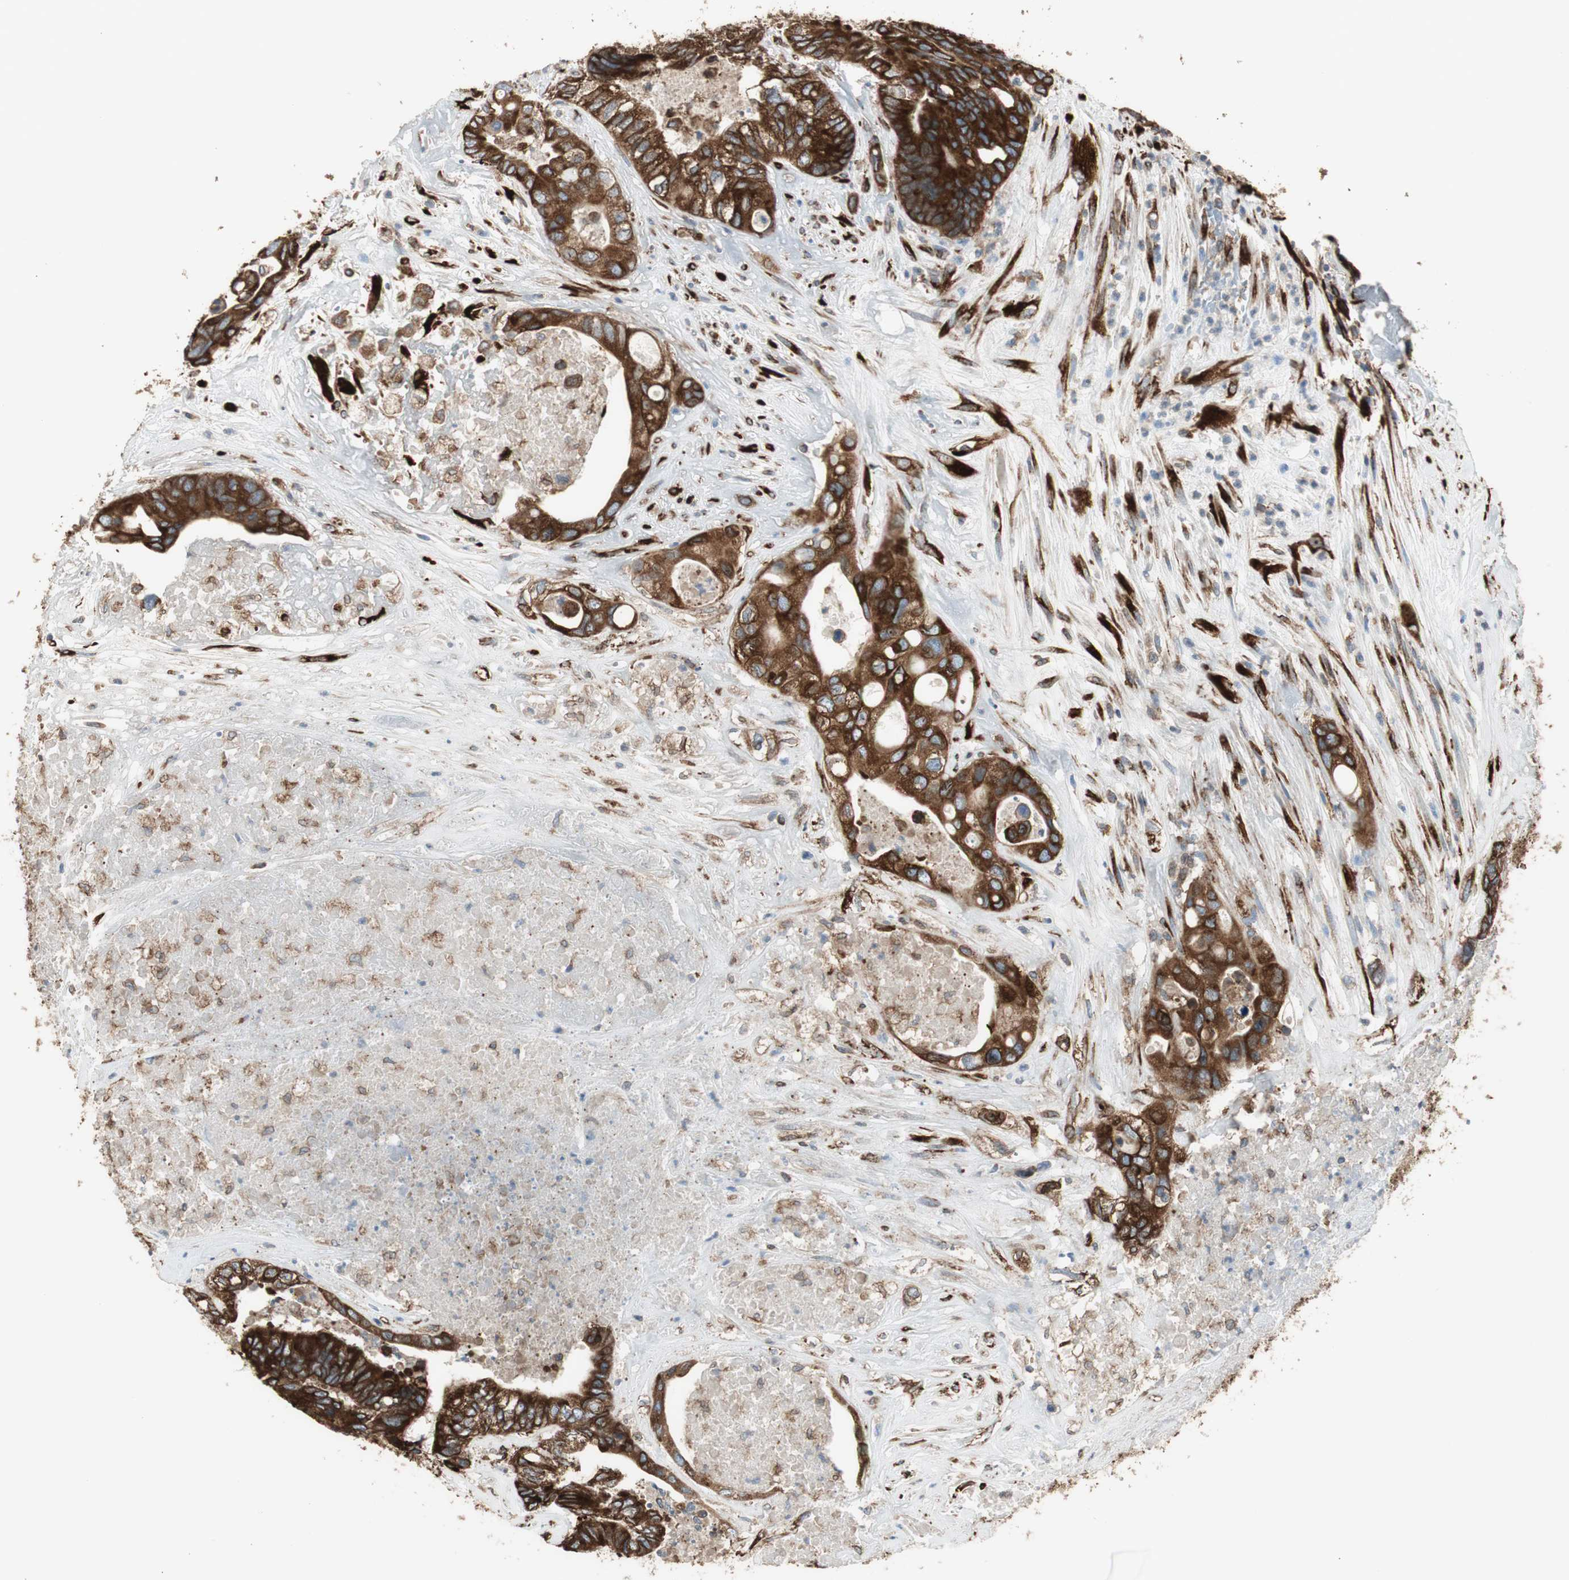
{"staining": {"intensity": "strong", "quantity": ">75%", "location": "cytoplasmic/membranous"}, "tissue": "colorectal cancer", "cell_type": "Tumor cells", "image_type": "cancer", "snomed": [{"axis": "morphology", "description": "Adenocarcinoma, NOS"}, {"axis": "topography", "description": "Rectum"}], "caption": "A brown stain shows strong cytoplasmic/membranous expression of a protein in colorectal cancer tumor cells.", "gene": "RRBP1", "patient": {"sex": "male", "age": 55}}